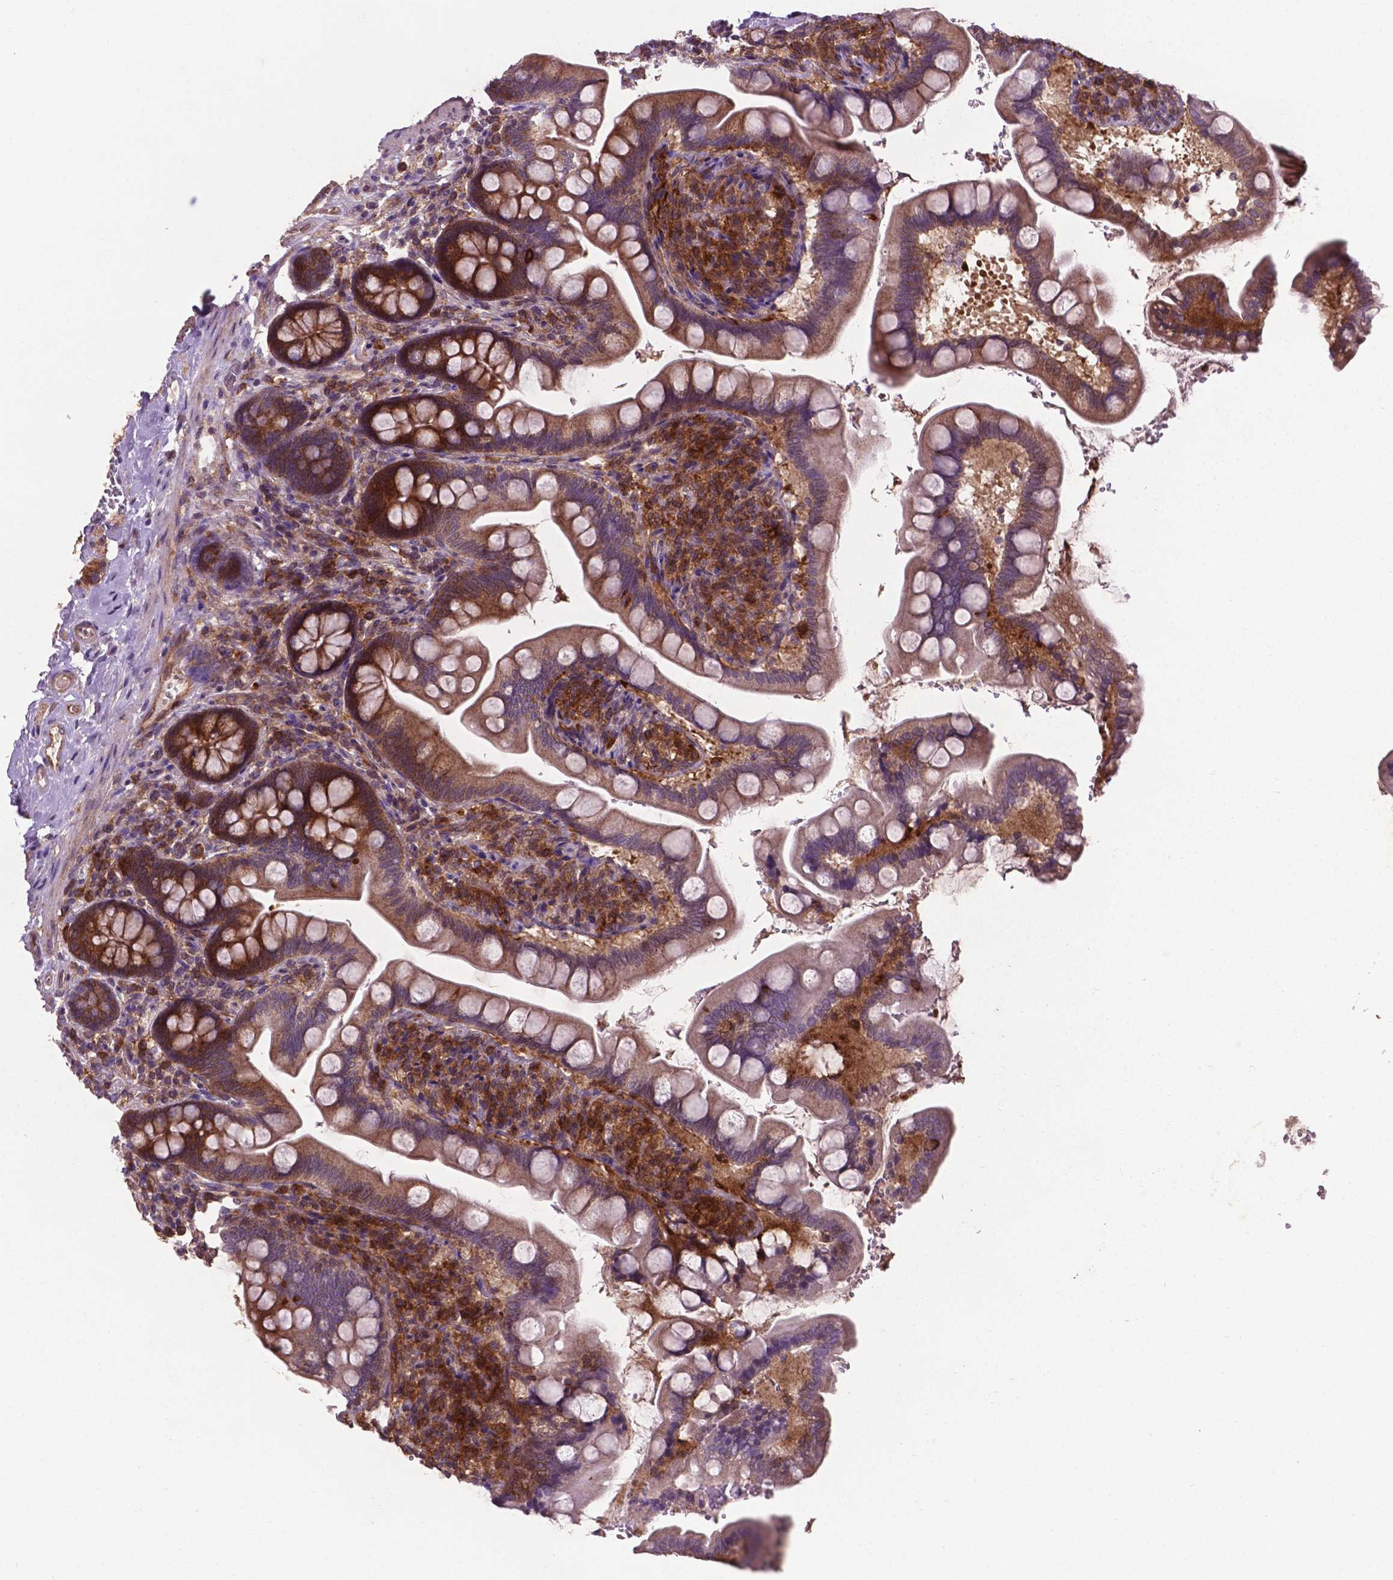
{"staining": {"intensity": "strong", "quantity": "25%-75%", "location": "cytoplasmic/membranous"}, "tissue": "small intestine", "cell_type": "Glandular cells", "image_type": "normal", "snomed": [{"axis": "morphology", "description": "Normal tissue, NOS"}, {"axis": "topography", "description": "Small intestine"}], "caption": "Small intestine stained for a protein displays strong cytoplasmic/membranous positivity in glandular cells.", "gene": "SMAD3", "patient": {"sex": "female", "age": 56}}